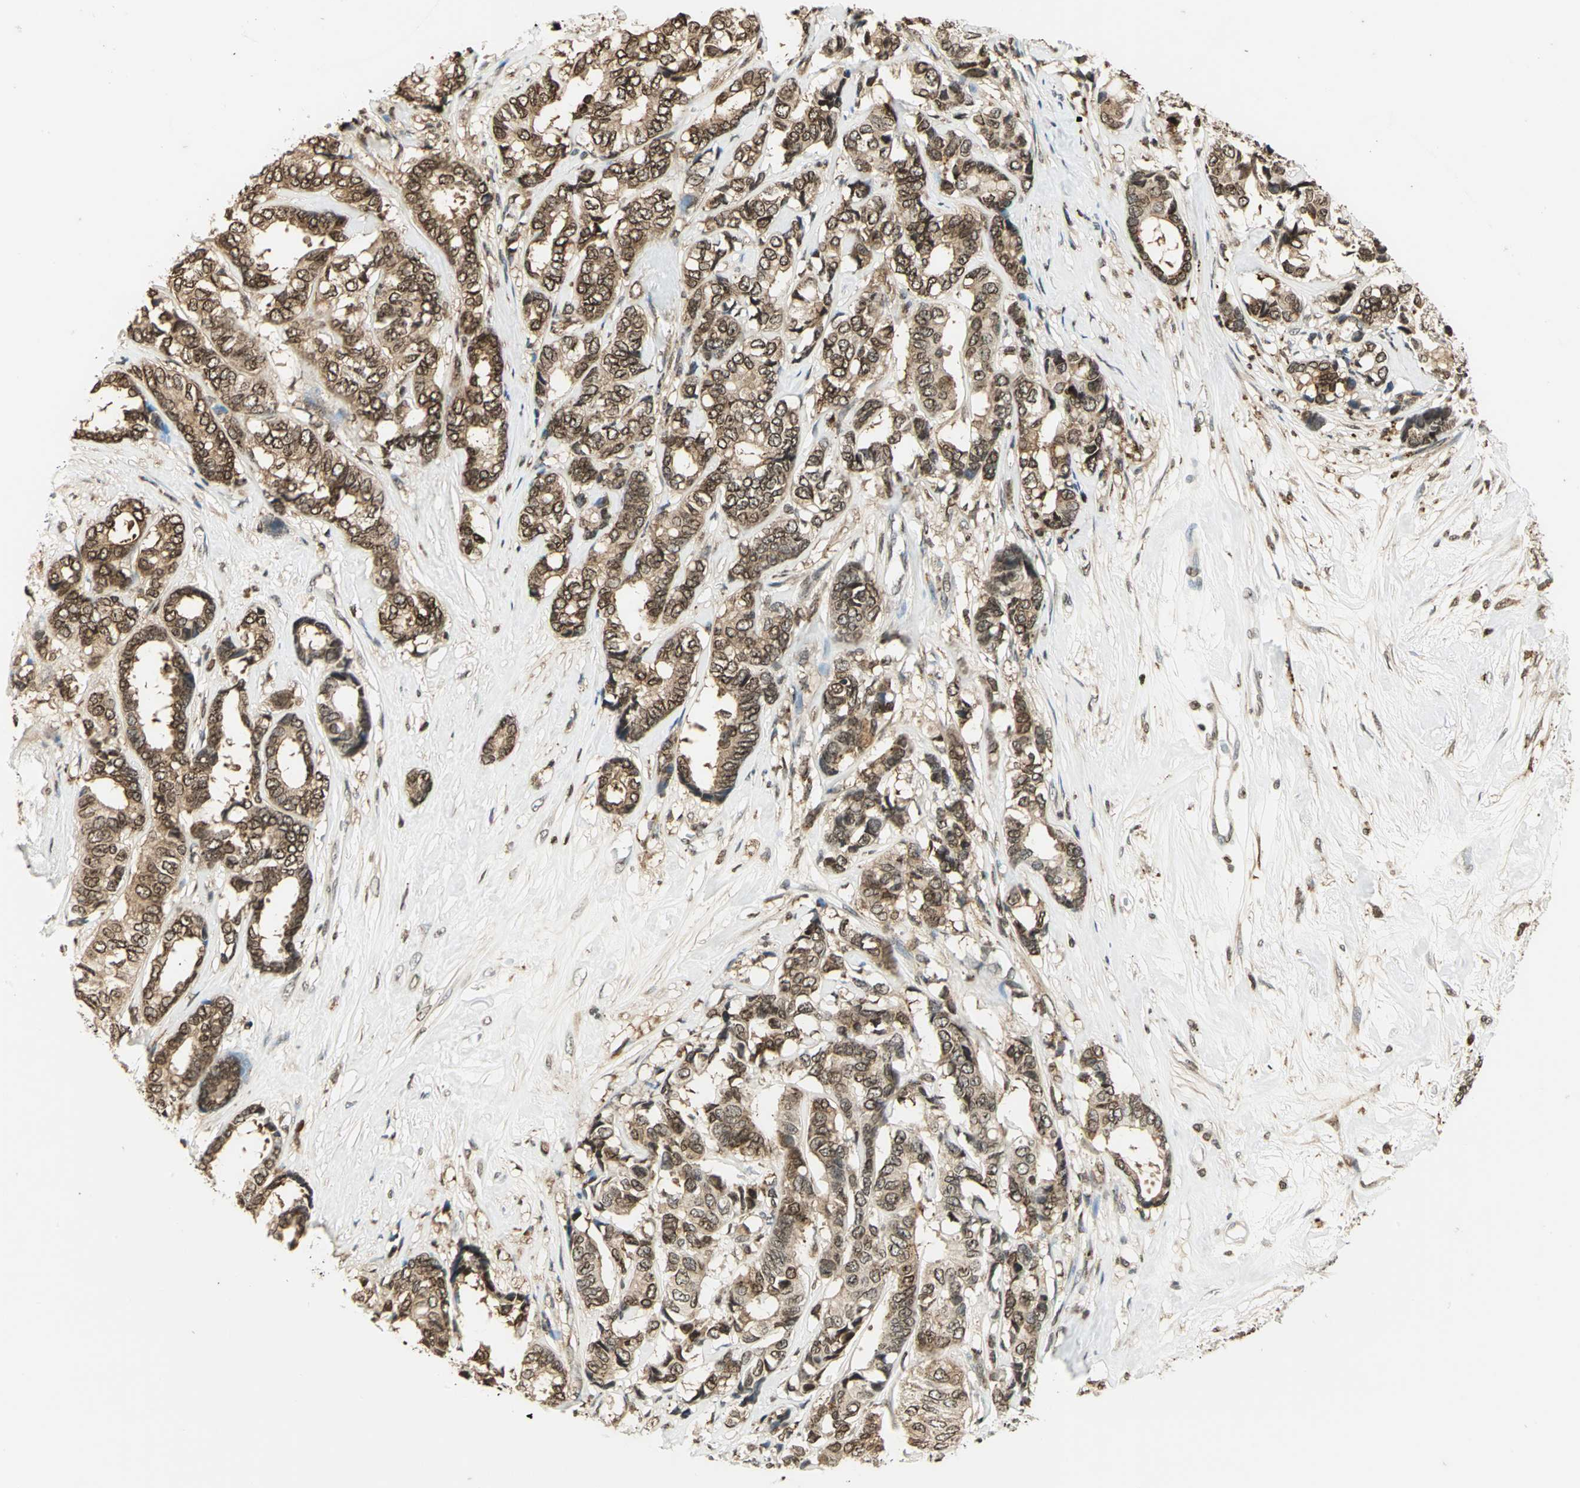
{"staining": {"intensity": "strong", "quantity": ">75%", "location": "cytoplasmic/membranous,nuclear"}, "tissue": "breast cancer", "cell_type": "Tumor cells", "image_type": "cancer", "snomed": [{"axis": "morphology", "description": "Duct carcinoma"}, {"axis": "topography", "description": "Breast"}], "caption": "Immunohistochemical staining of breast cancer (intraductal carcinoma) demonstrates strong cytoplasmic/membranous and nuclear protein positivity in about >75% of tumor cells.", "gene": "LGALS3", "patient": {"sex": "female", "age": 87}}